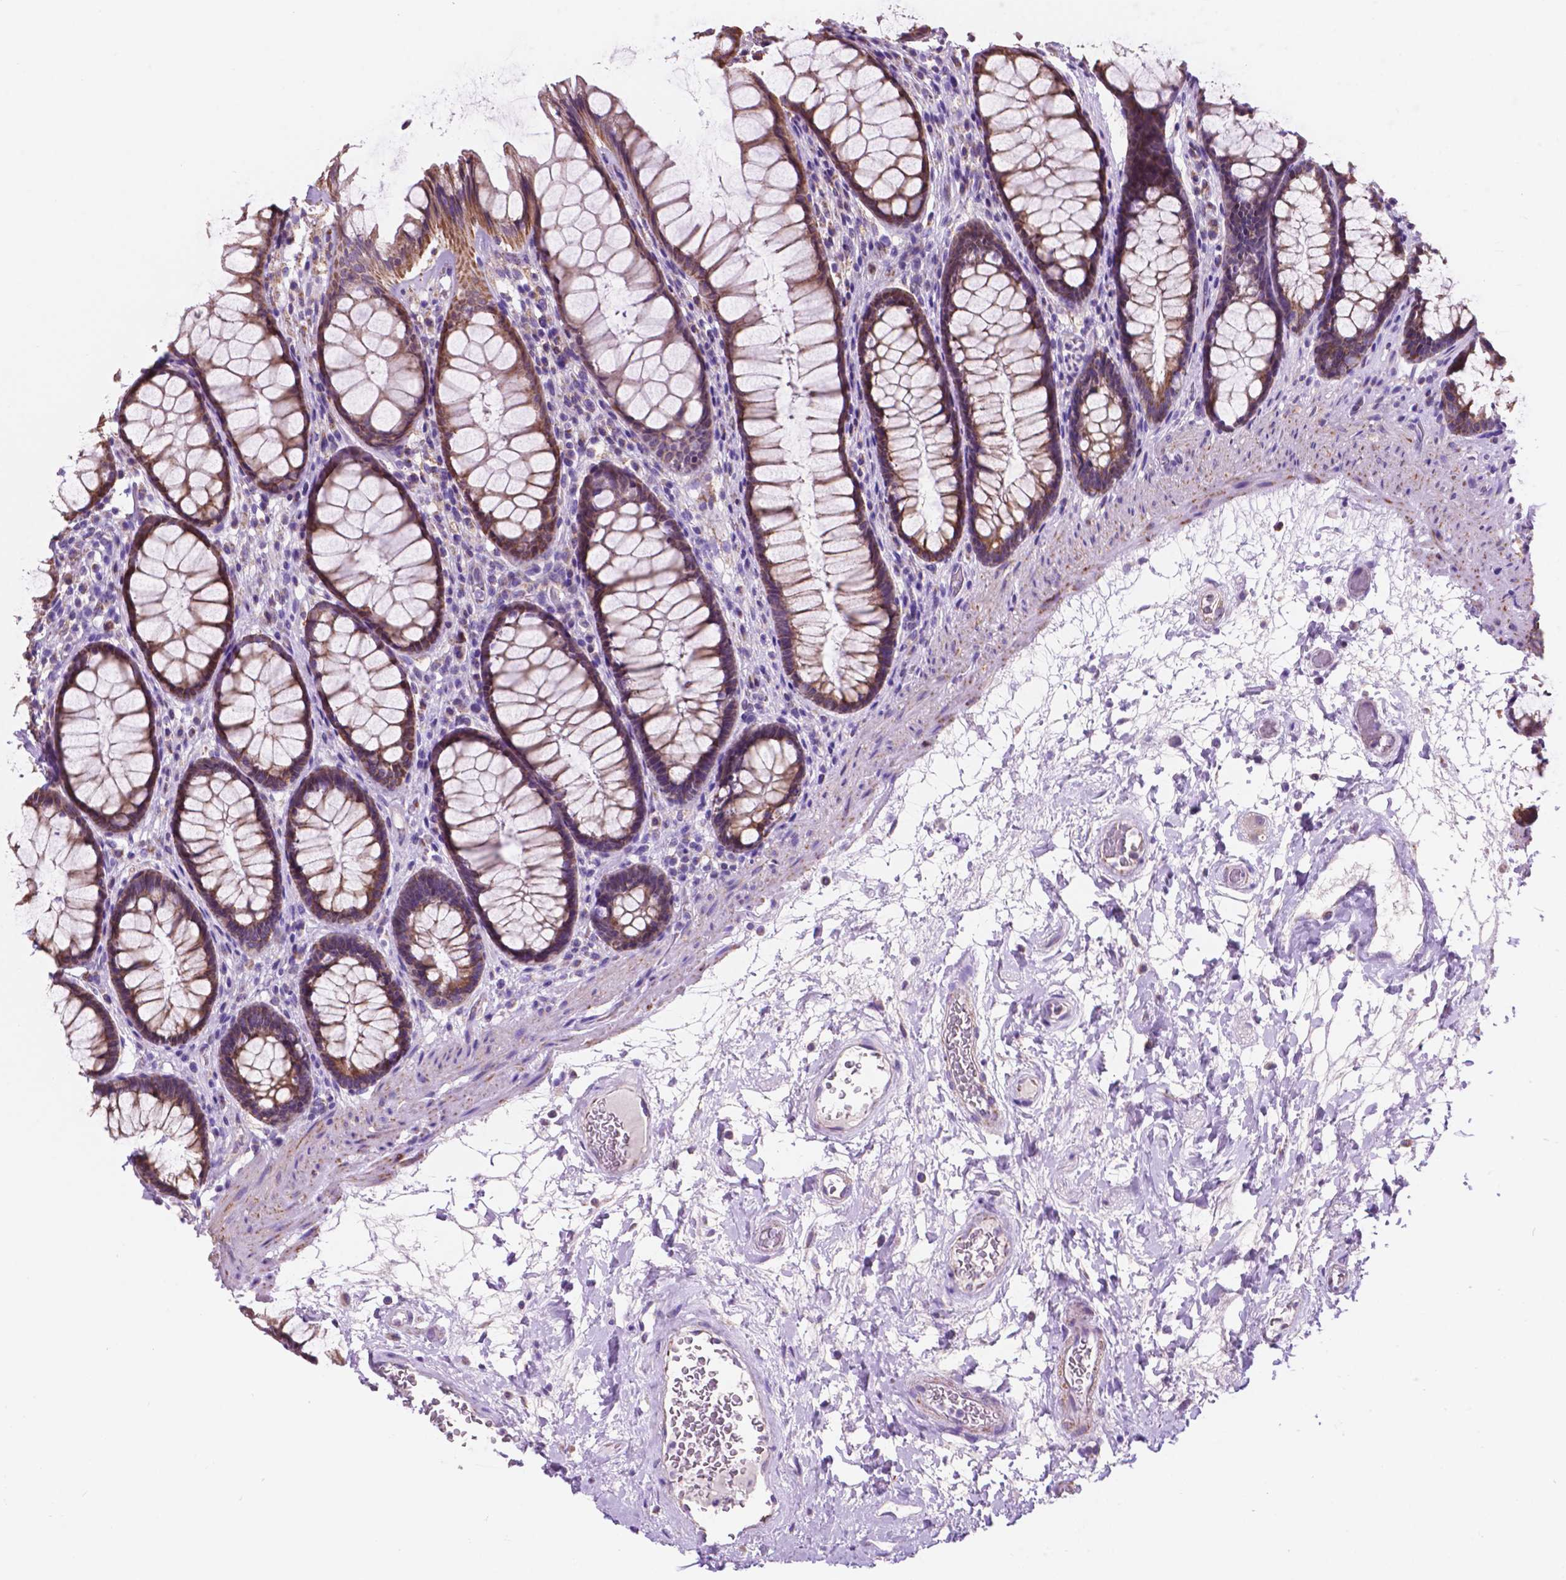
{"staining": {"intensity": "moderate", "quantity": "25%-75%", "location": "cytoplasmic/membranous"}, "tissue": "rectum", "cell_type": "Glandular cells", "image_type": "normal", "snomed": [{"axis": "morphology", "description": "Normal tissue, NOS"}, {"axis": "topography", "description": "Rectum"}], "caption": "Moderate cytoplasmic/membranous positivity is seen in approximately 25%-75% of glandular cells in benign rectum.", "gene": "TRPV5", "patient": {"sex": "male", "age": 72}}